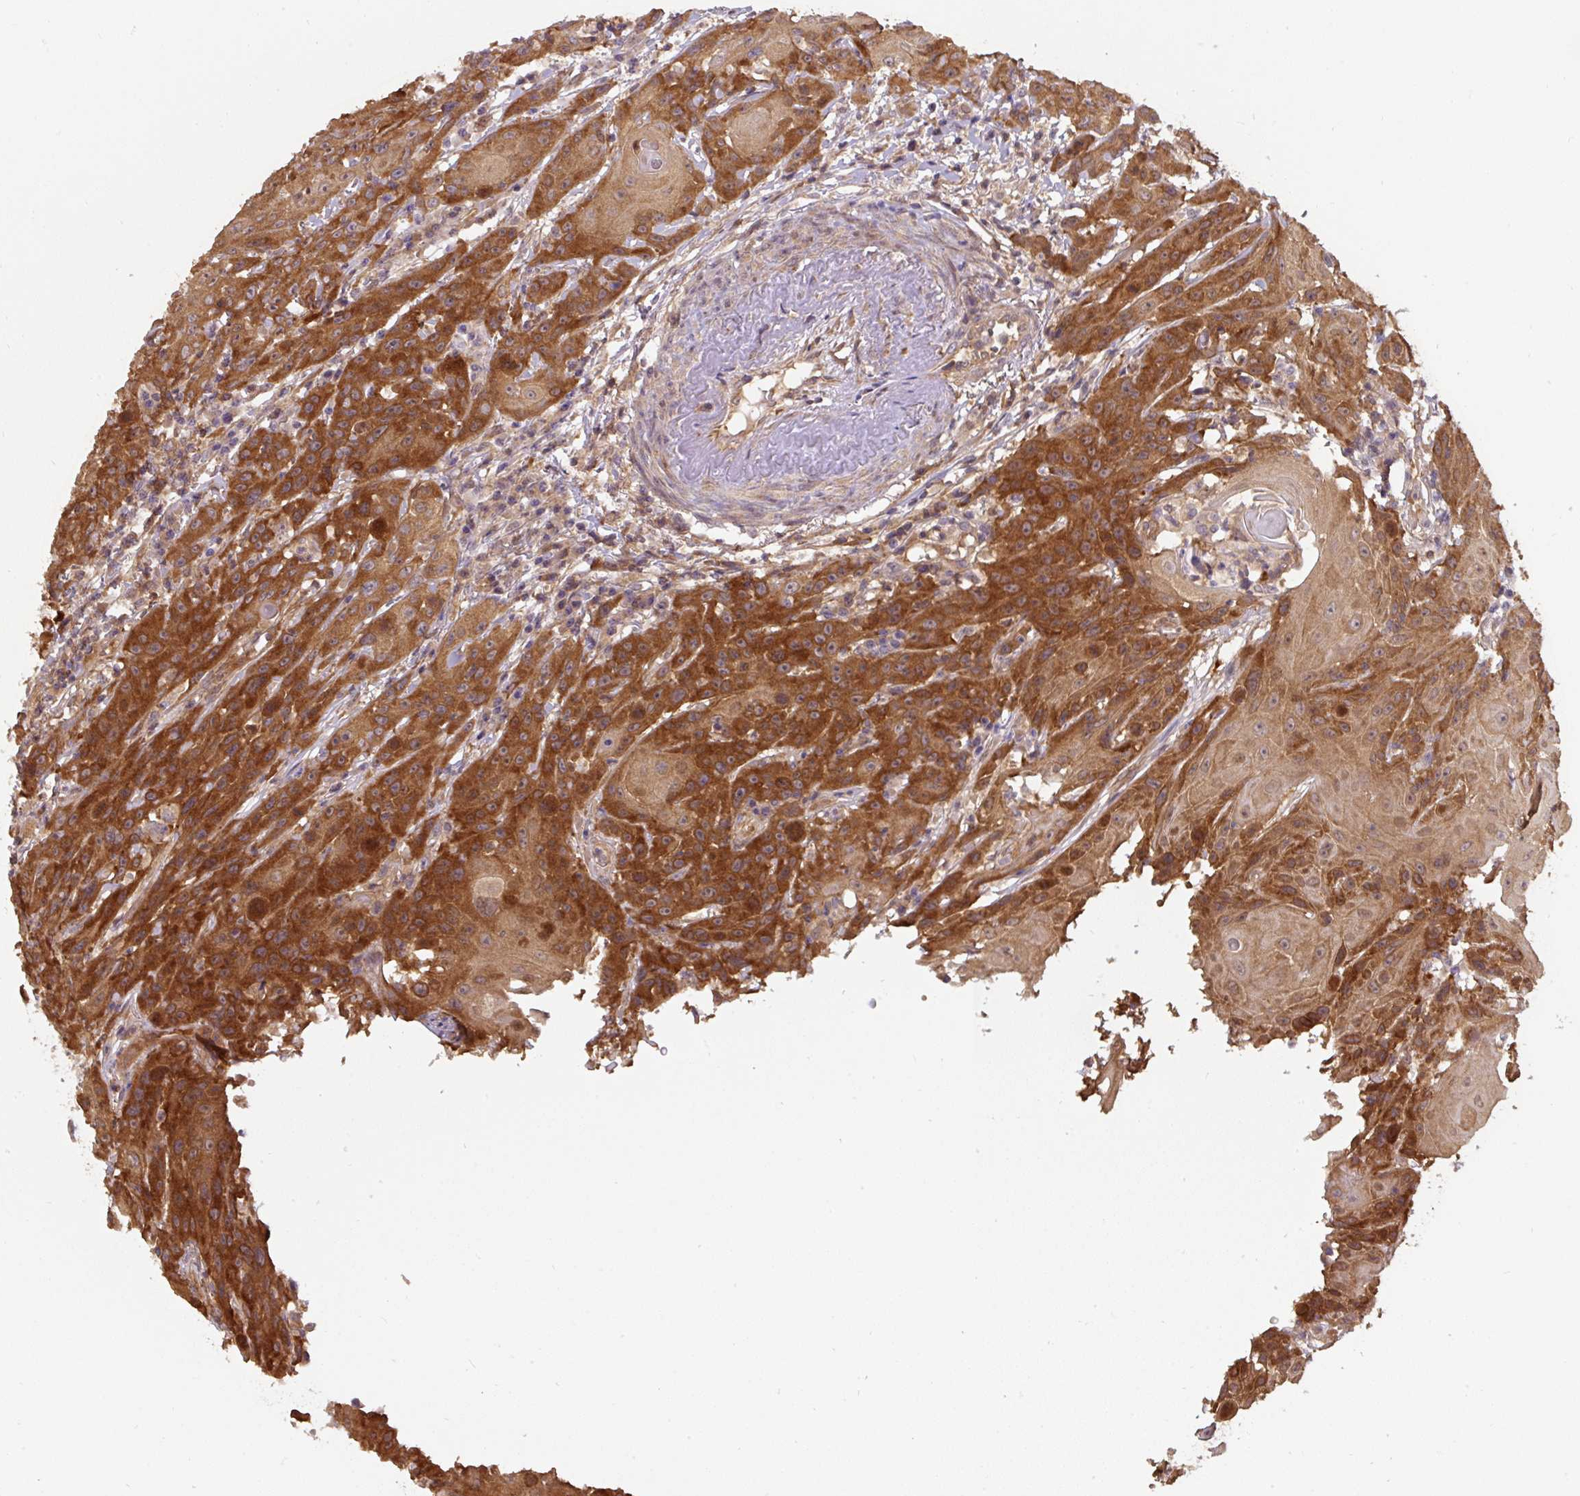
{"staining": {"intensity": "strong", "quantity": ">75%", "location": "cytoplasmic/membranous"}, "tissue": "head and neck cancer", "cell_type": "Tumor cells", "image_type": "cancer", "snomed": [{"axis": "morphology", "description": "Squamous cell carcinoma, NOS"}, {"axis": "topography", "description": "Skin"}, {"axis": "topography", "description": "Head-Neck"}], "caption": "An immunohistochemistry (IHC) image of neoplastic tissue is shown. Protein staining in brown labels strong cytoplasmic/membranous positivity in head and neck cancer (squamous cell carcinoma) within tumor cells. (IHC, brightfield microscopy, high magnification).", "gene": "ST13", "patient": {"sex": "male", "age": 80}}